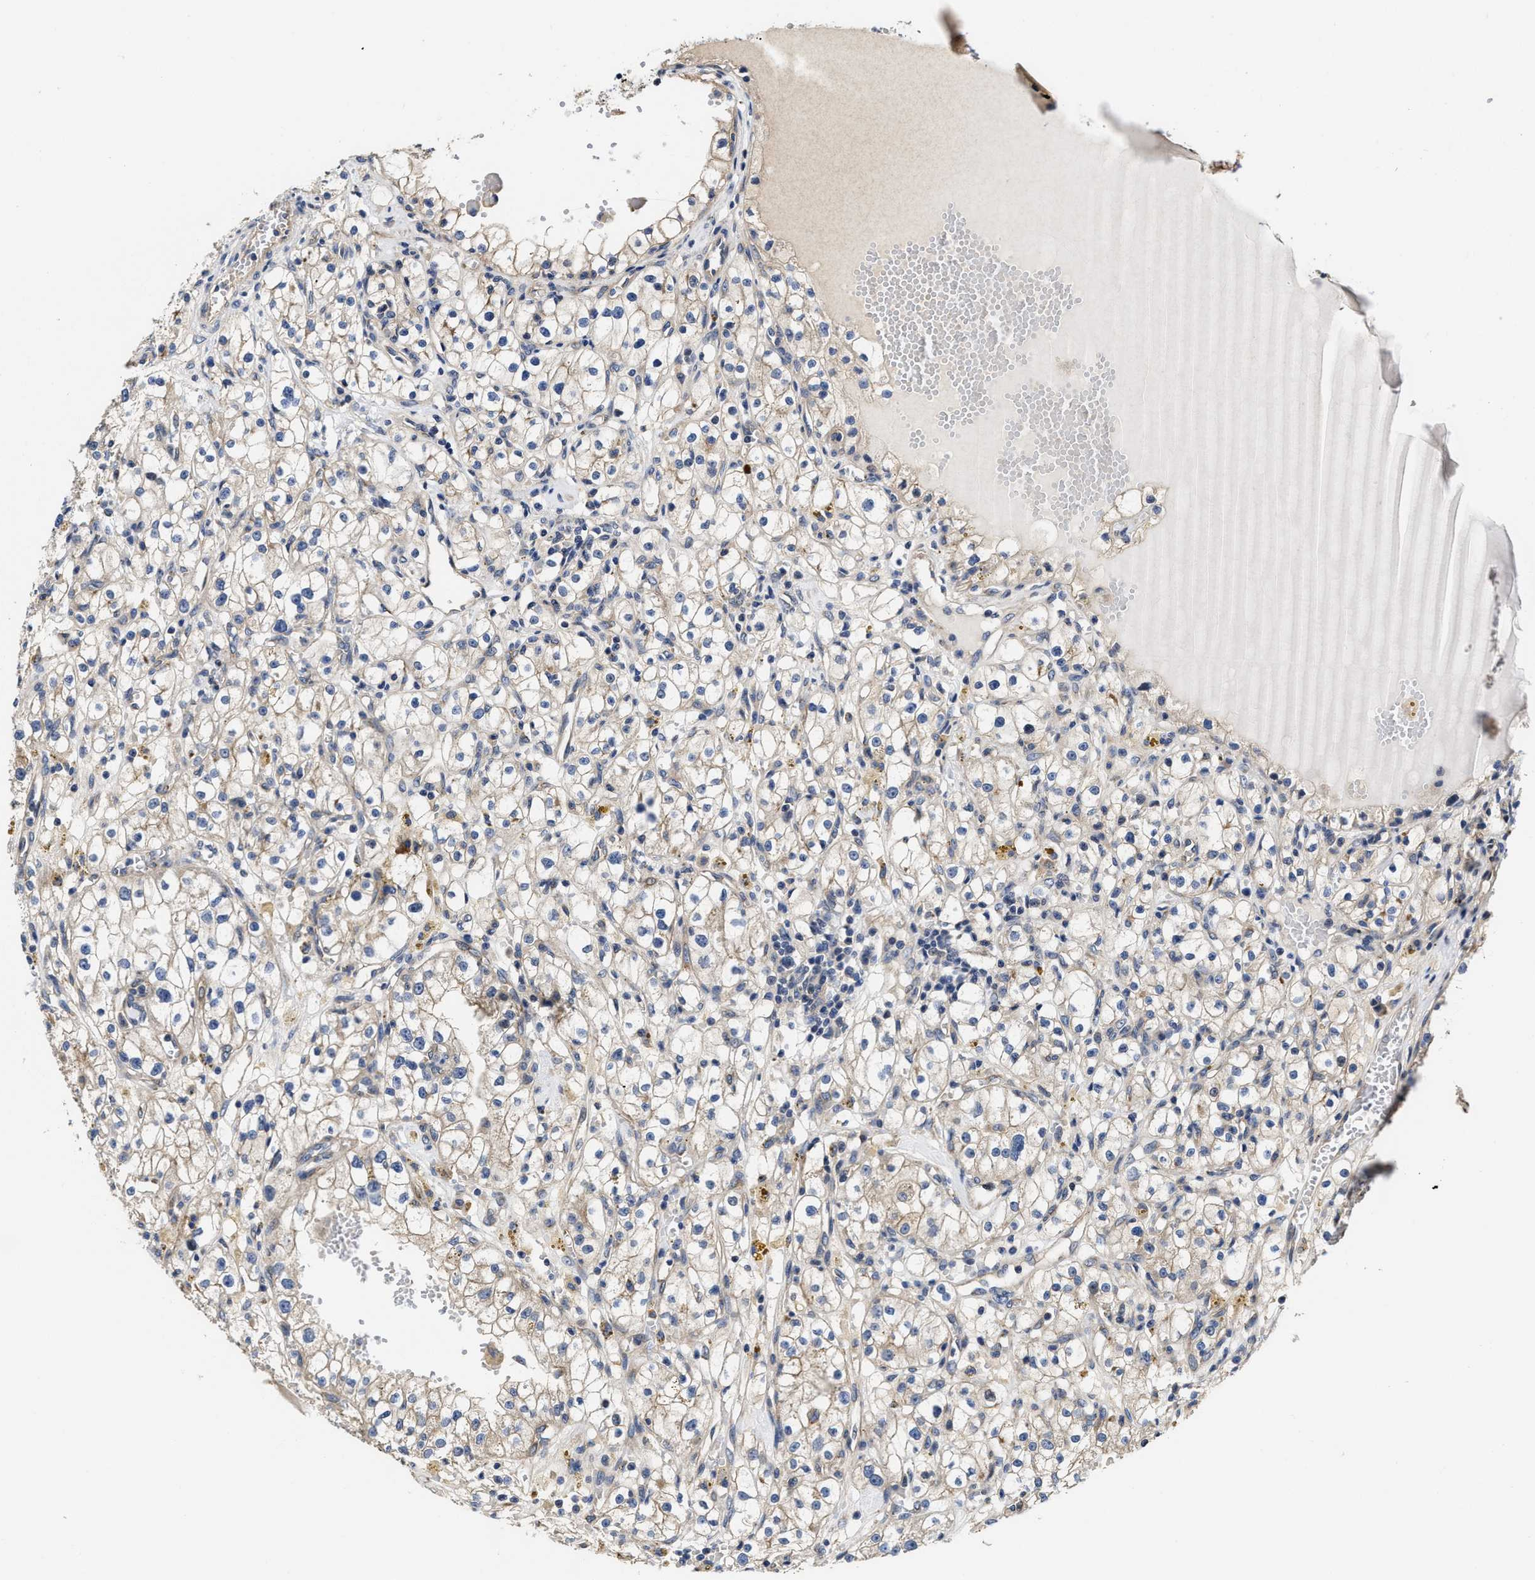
{"staining": {"intensity": "weak", "quantity": ">75%", "location": "cytoplasmic/membranous"}, "tissue": "renal cancer", "cell_type": "Tumor cells", "image_type": "cancer", "snomed": [{"axis": "morphology", "description": "Adenocarcinoma, NOS"}, {"axis": "topography", "description": "Kidney"}], "caption": "There is low levels of weak cytoplasmic/membranous positivity in tumor cells of renal cancer, as demonstrated by immunohistochemical staining (brown color).", "gene": "TRAF6", "patient": {"sex": "male", "age": 56}}